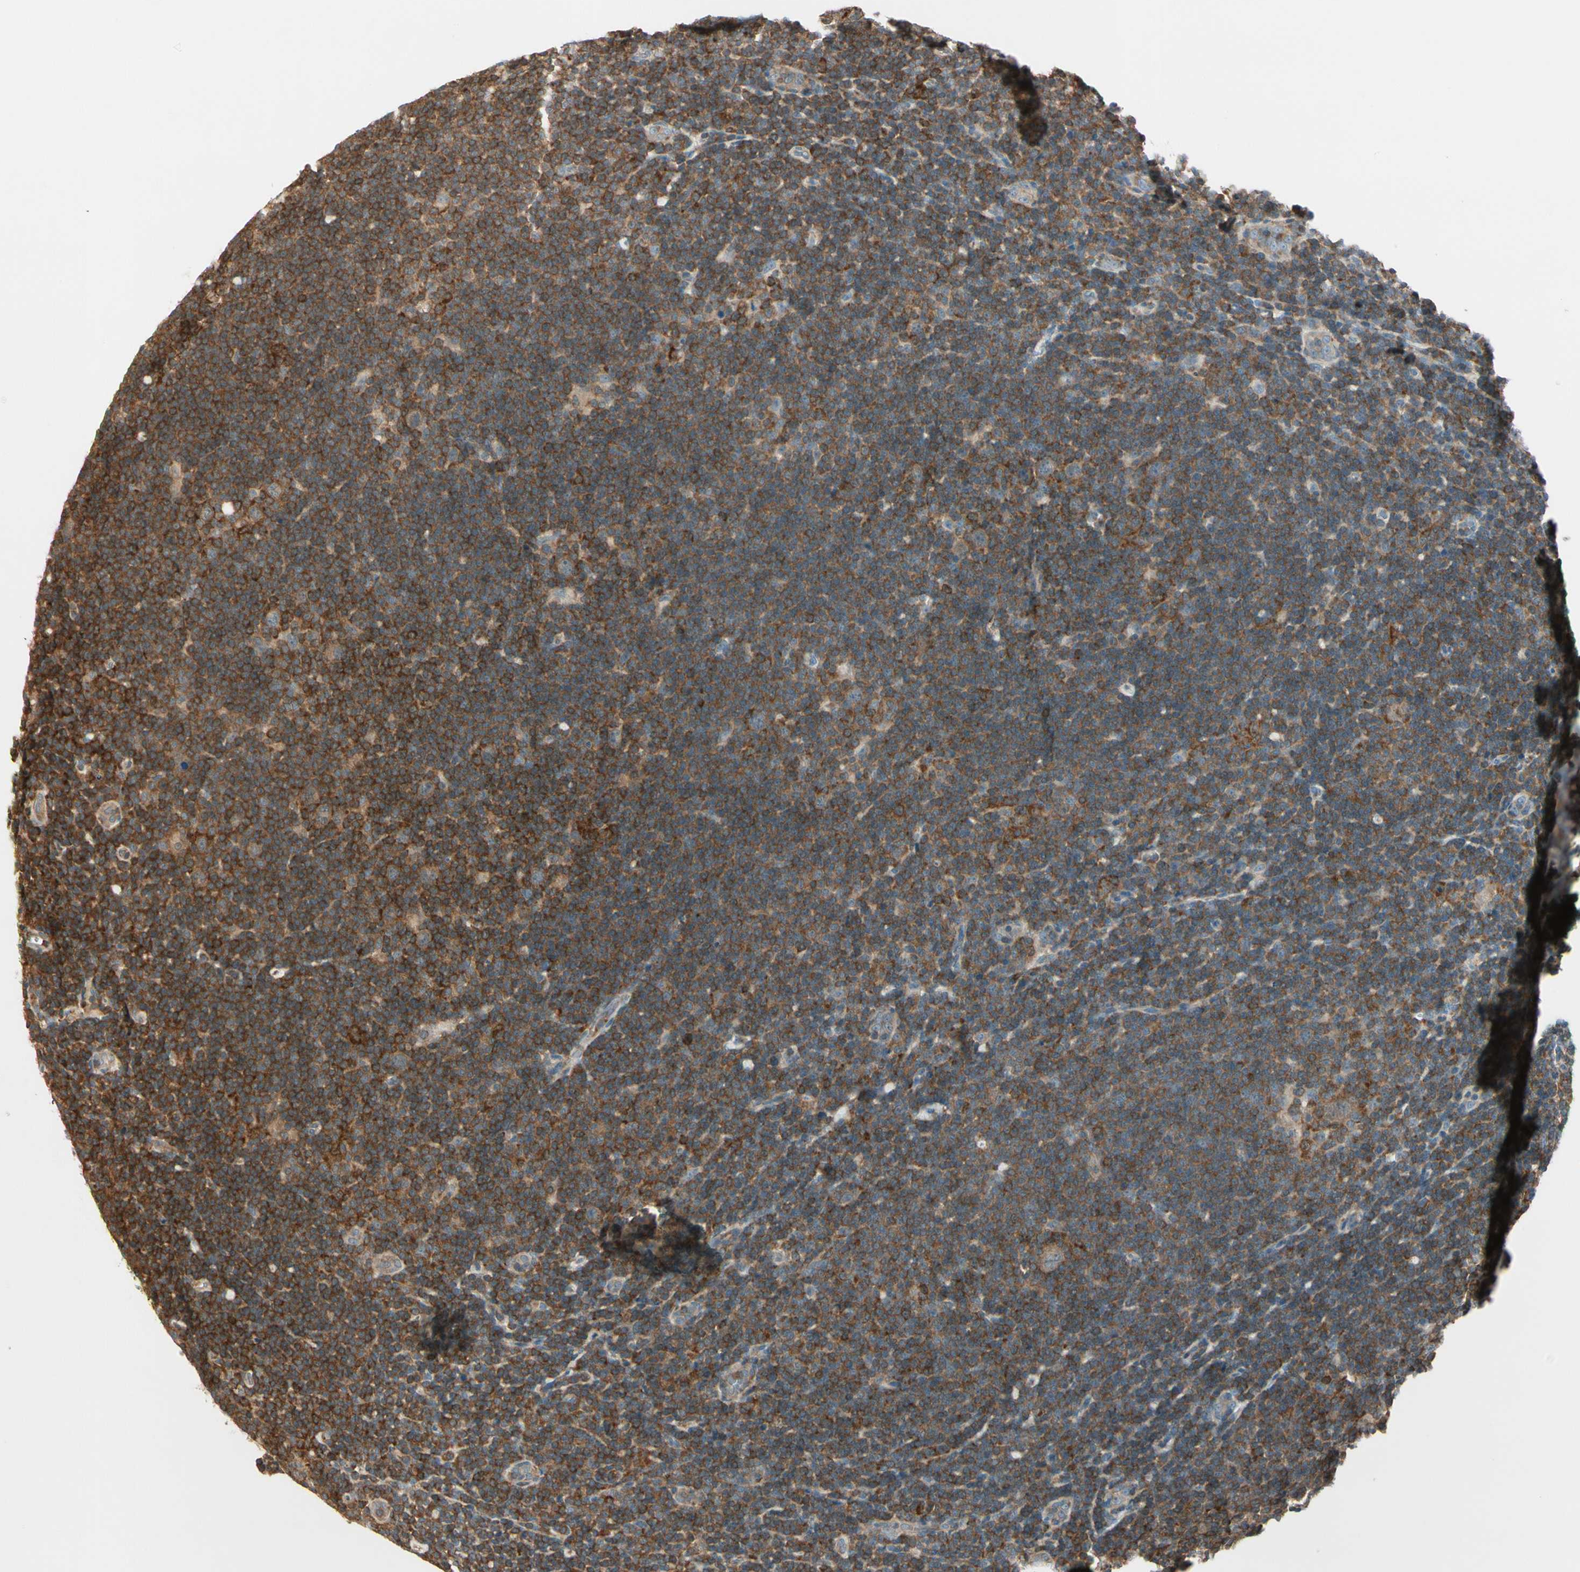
{"staining": {"intensity": "weak", "quantity": ">75%", "location": "cytoplasmic/membranous"}, "tissue": "lymphoma", "cell_type": "Tumor cells", "image_type": "cancer", "snomed": [{"axis": "morphology", "description": "Hodgkin's disease, NOS"}, {"axis": "topography", "description": "Lymph node"}], "caption": "Lymphoma stained for a protein (brown) displays weak cytoplasmic/membranous positive expression in about >75% of tumor cells.", "gene": "OXSR1", "patient": {"sex": "female", "age": 57}}